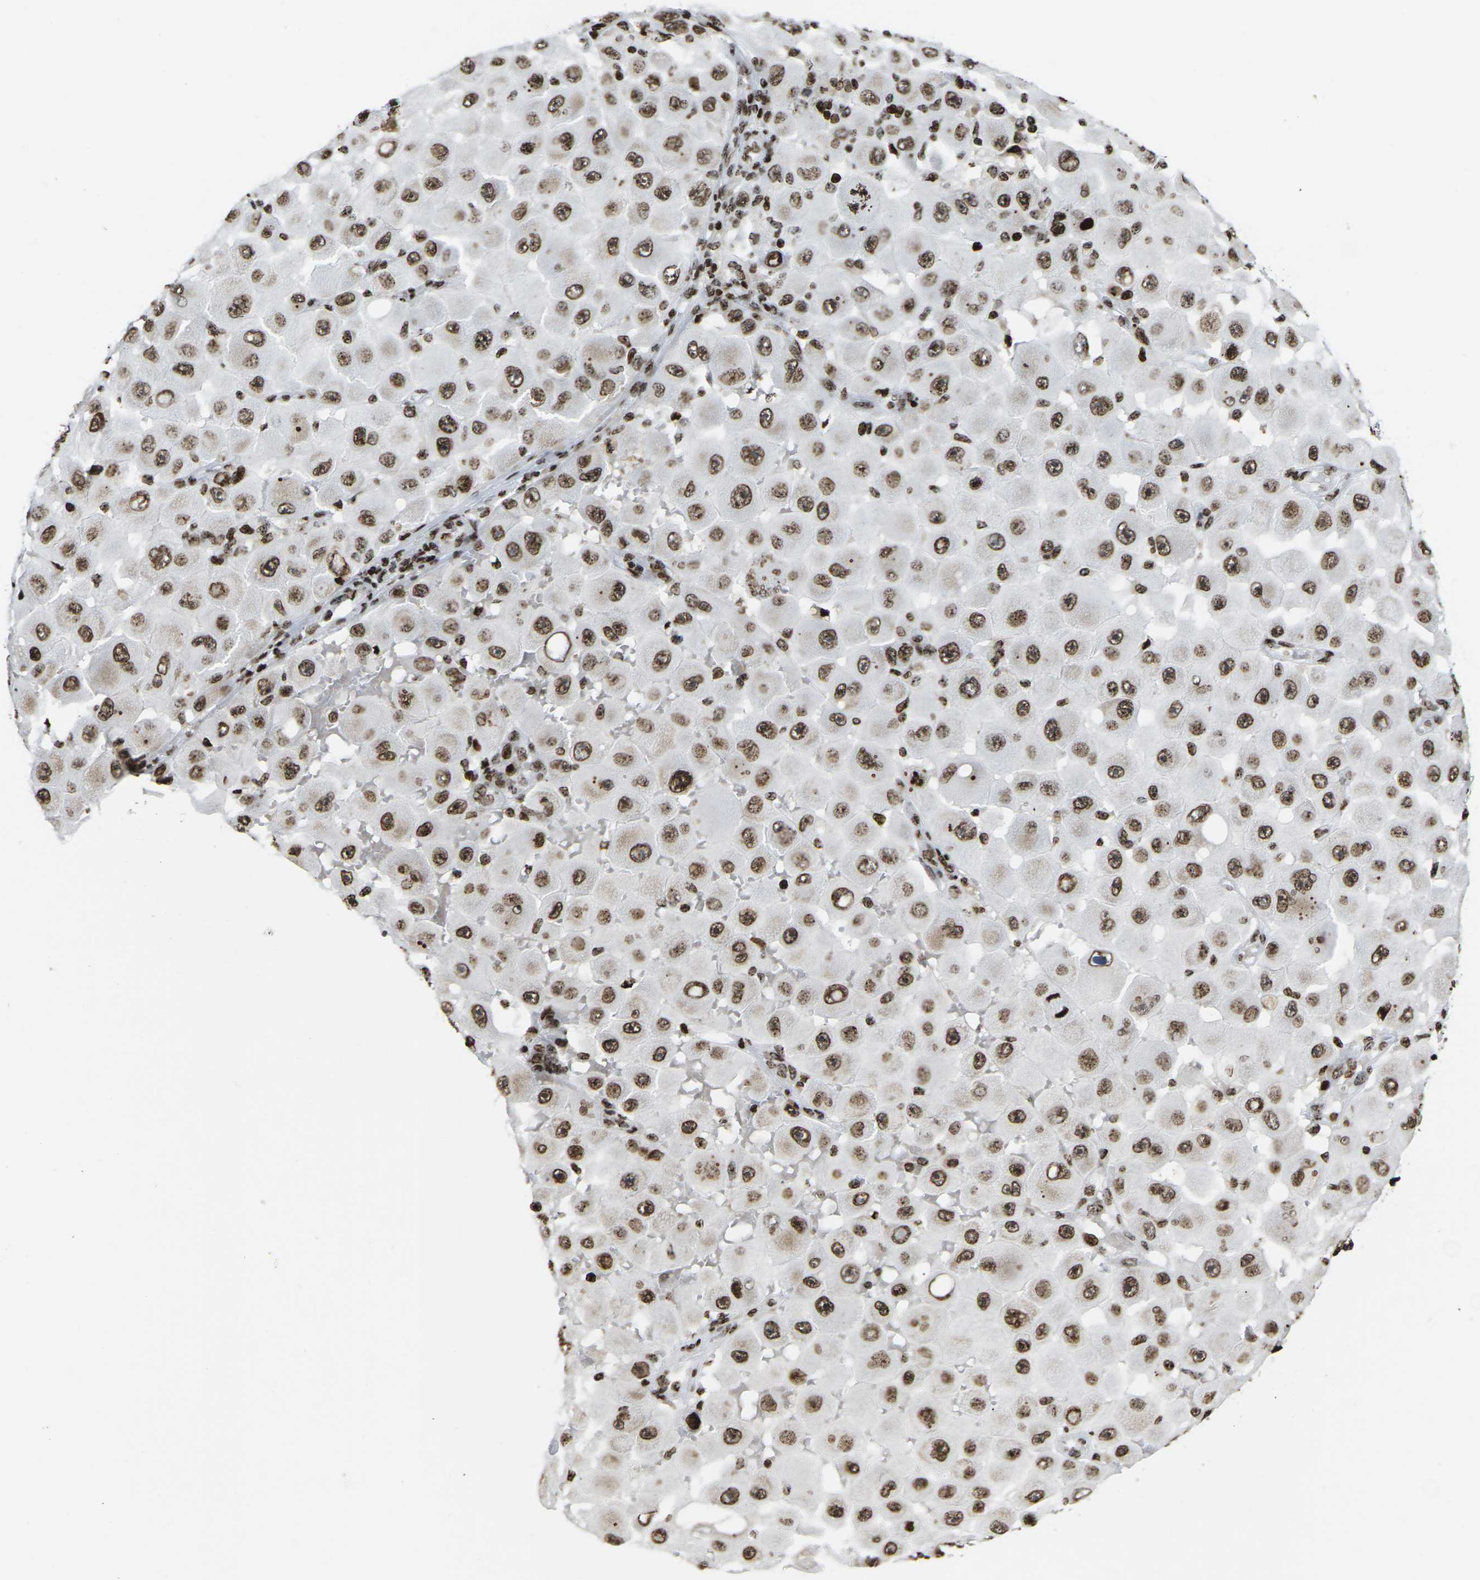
{"staining": {"intensity": "strong", "quantity": ">75%", "location": "nuclear"}, "tissue": "melanoma", "cell_type": "Tumor cells", "image_type": "cancer", "snomed": [{"axis": "morphology", "description": "Malignant melanoma, NOS"}, {"axis": "topography", "description": "Skin"}], "caption": "Tumor cells display strong nuclear staining in about >75% of cells in melanoma. (Brightfield microscopy of DAB IHC at high magnification).", "gene": "H1-4", "patient": {"sex": "female", "age": 81}}